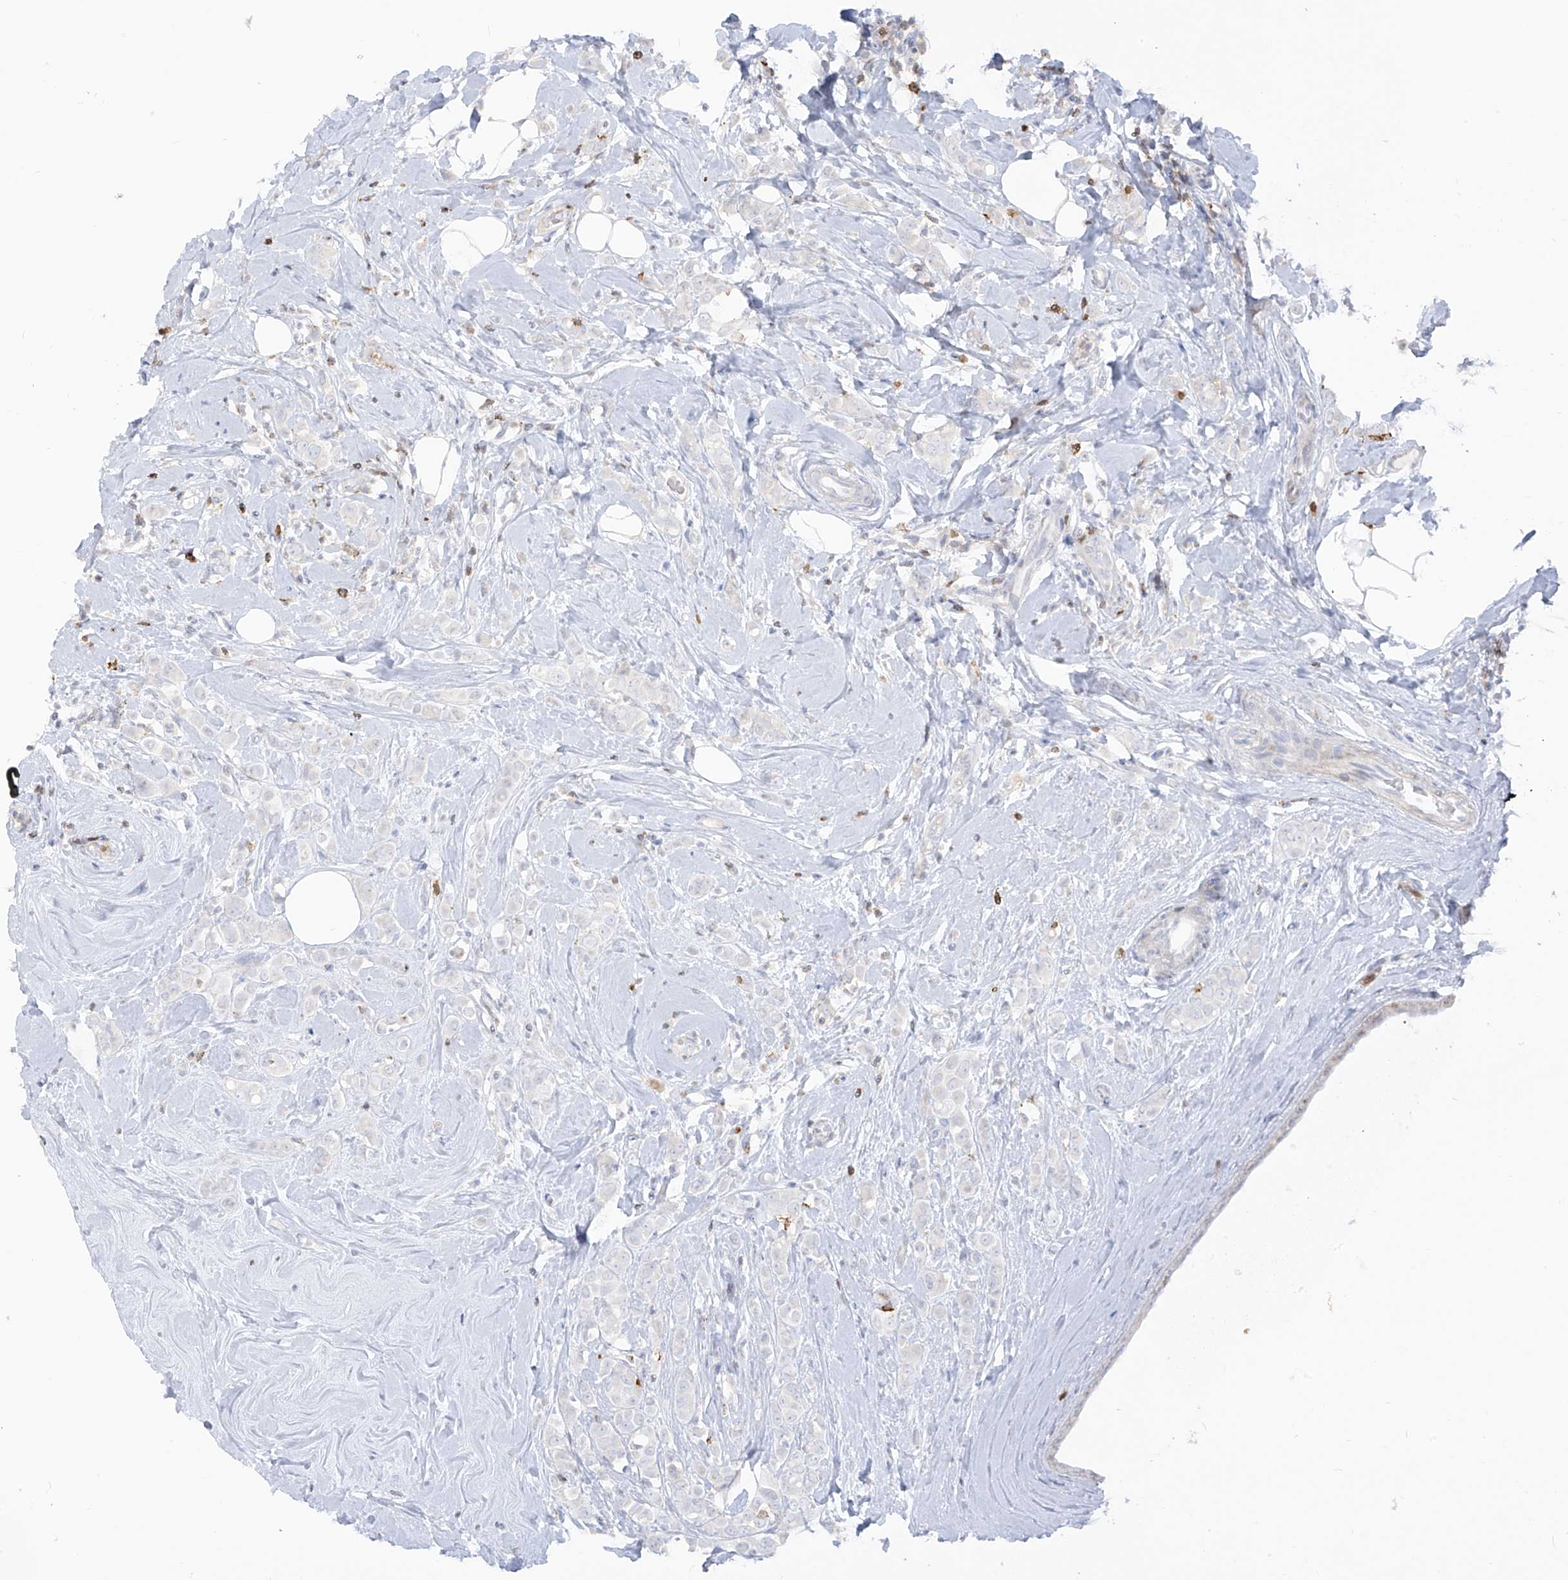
{"staining": {"intensity": "negative", "quantity": "none", "location": "none"}, "tissue": "breast cancer", "cell_type": "Tumor cells", "image_type": "cancer", "snomed": [{"axis": "morphology", "description": "Lobular carcinoma"}, {"axis": "topography", "description": "Breast"}], "caption": "IHC histopathology image of human lobular carcinoma (breast) stained for a protein (brown), which demonstrates no expression in tumor cells.", "gene": "NOTO", "patient": {"sex": "female", "age": 47}}